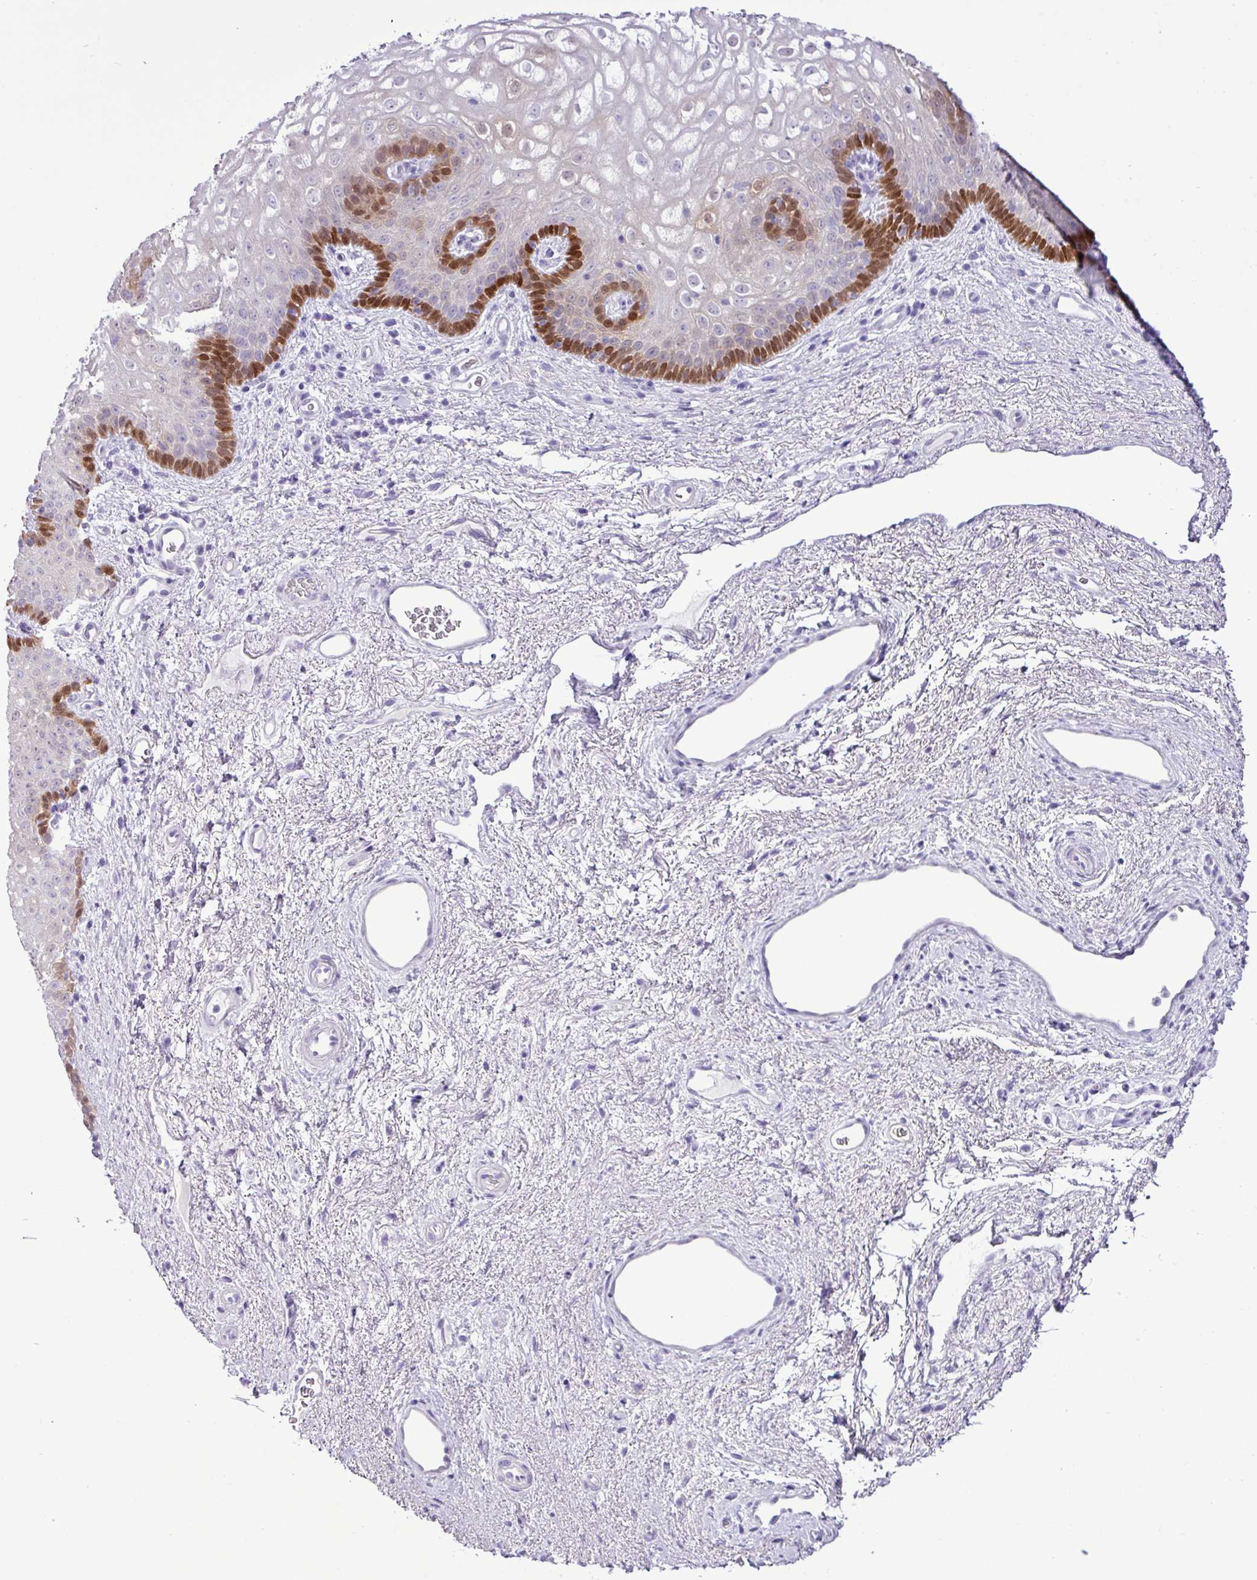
{"staining": {"intensity": "strong", "quantity": "<25%", "location": "cytoplasmic/membranous,nuclear"}, "tissue": "vagina", "cell_type": "Squamous epithelial cells", "image_type": "normal", "snomed": [{"axis": "morphology", "description": "Normal tissue, NOS"}, {"axis": "topography", "description": "Vagina"}], "caption": "Squamous epithelial cells demonstrate medium levels of strong cytoplasmic/membranous,nuclear expression in about <25% of cells in unremarkable vagina. The staining is performed using DAB brown chromogen to label protein expression. The nuclei are counter-stained blue using hematoxylin.", "gene": "ALDH3A1", "patient": {"sex": "female", "age": 47}}